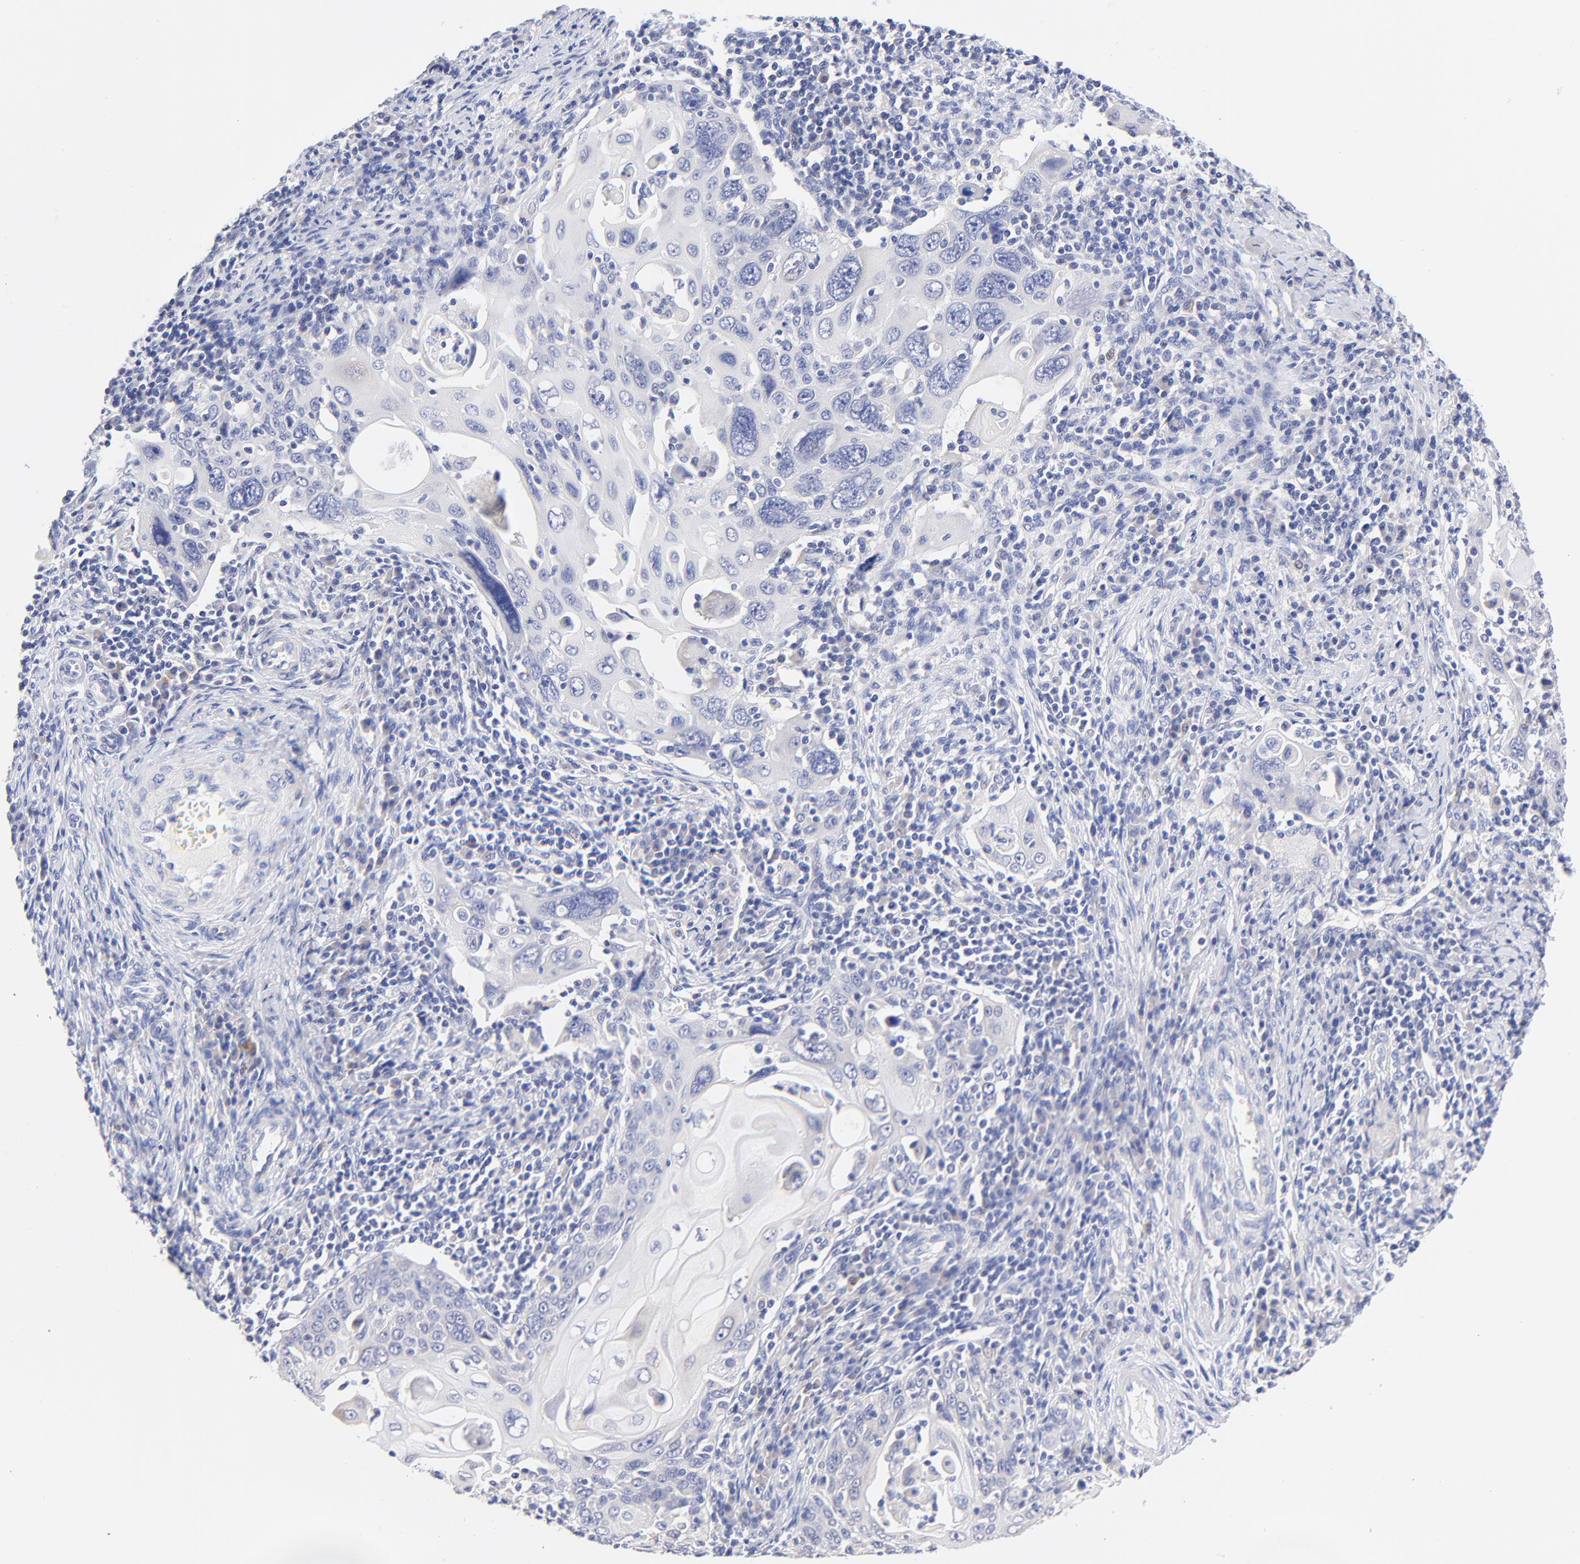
{"staining": {"intensity": "negative", "quantity": "none", "location": "none"}, "tissue": "cervical cancer", "cell_type": "Tumor cells", "image_type": "cancer", "snomed": [{"axis": "morphology", "description": "Squamous cell carcinoma, NOS"}, {"axis": "topography", "description": "Cervix"}], "caption": "The image demonstrates no significant positivity in tumor cells of cervical cancer (squamous cell carcinoma).", "gene": "EBP", "patient": {"sex": "female", "age": 54}}